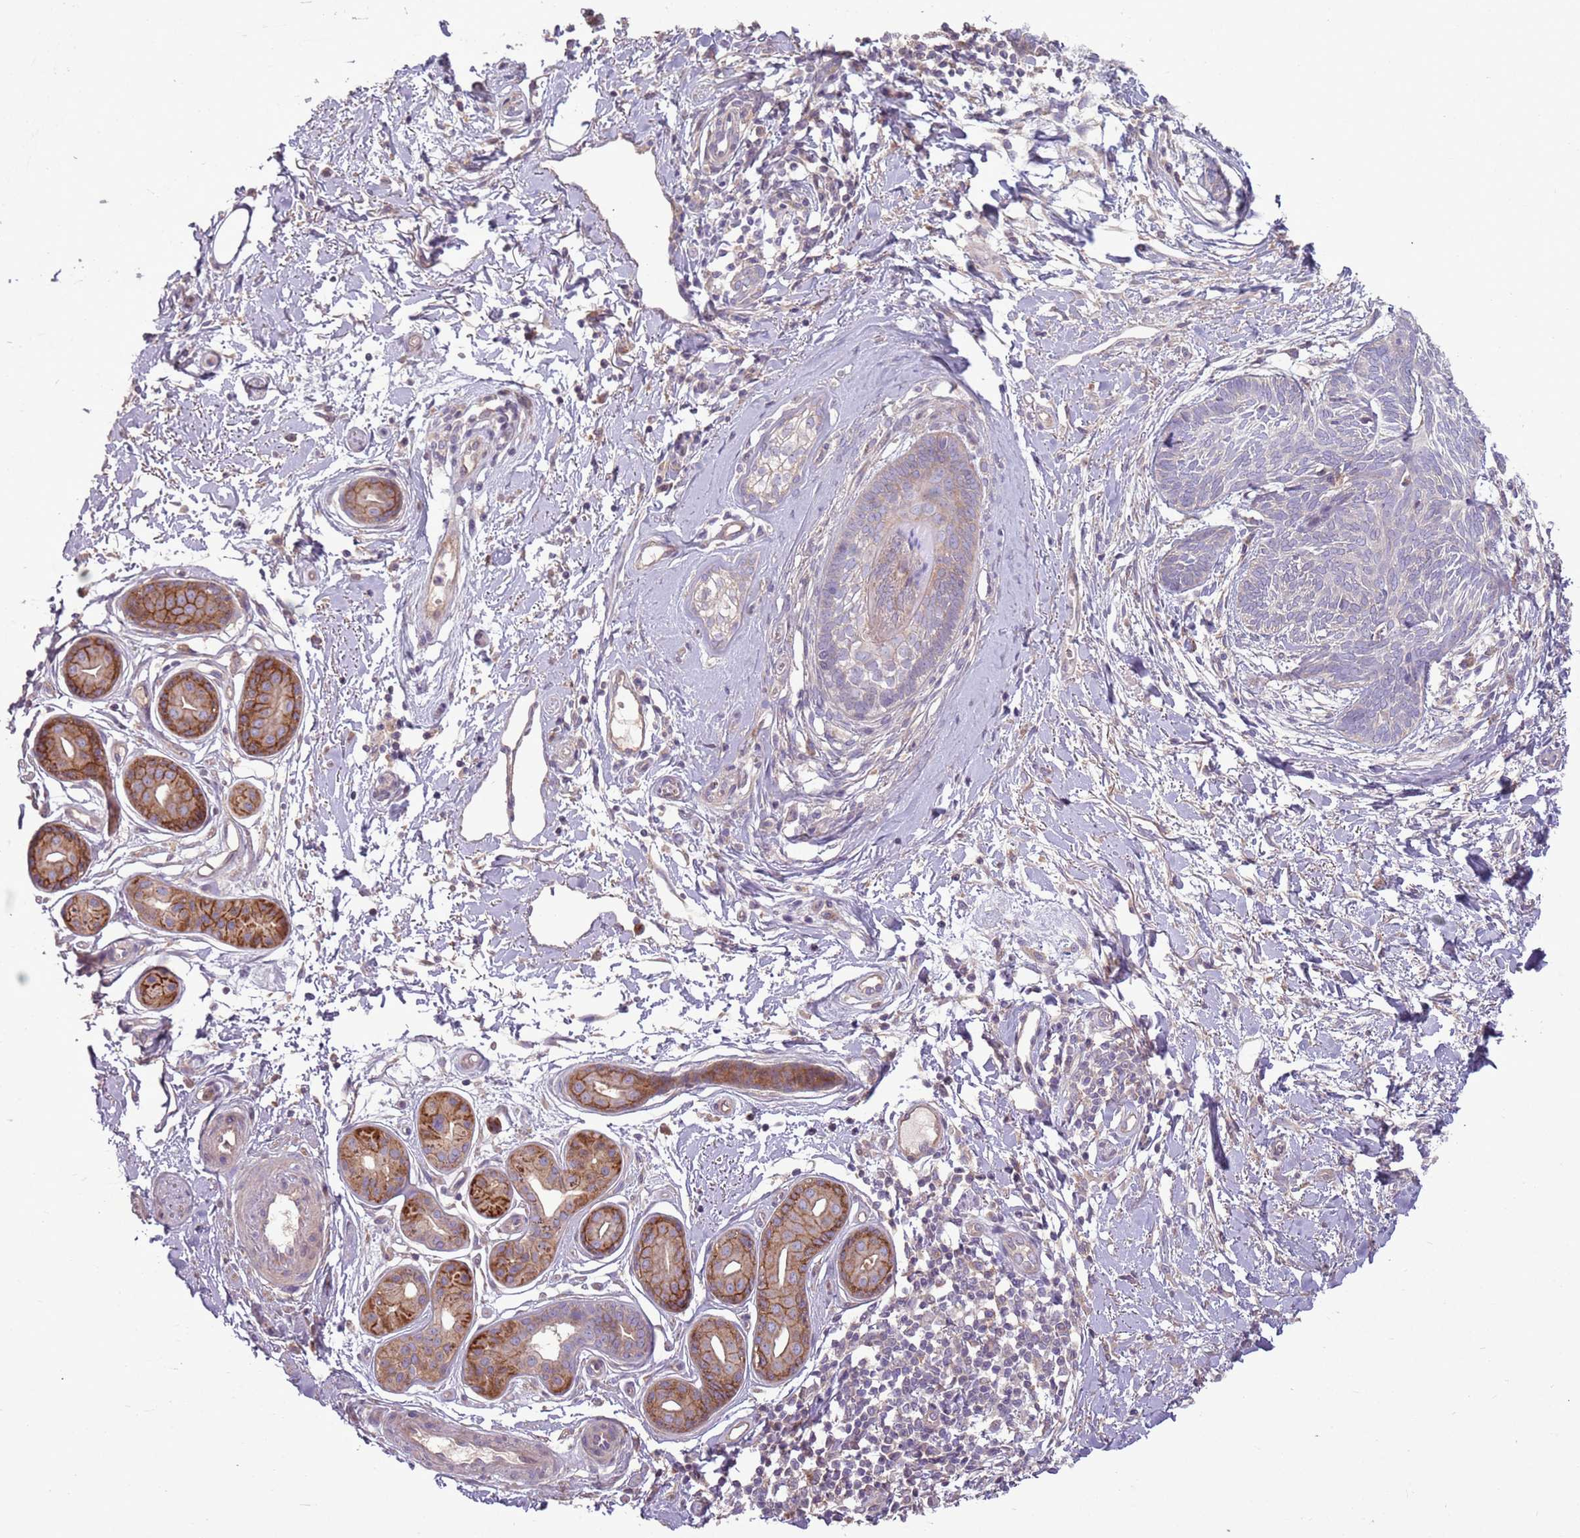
{"staining": {"intensity": "negative", "quantity": "none", "location": "none"}, "tissue": "skin cancer", "cell_type": "Tumor cells", "image_type": "cancer", "snomed": [{"axis": "morphology", "description": "Basal cell carcinoma"}, {"axis": "topography", "description": "Skin"}], "caption": "The photomicrograph reveals no significant positivity in tumor cells of basal cell carcinoma (skin).", "gene": "ANKRD24", "patient": {"sex": "female", "age": 81}}